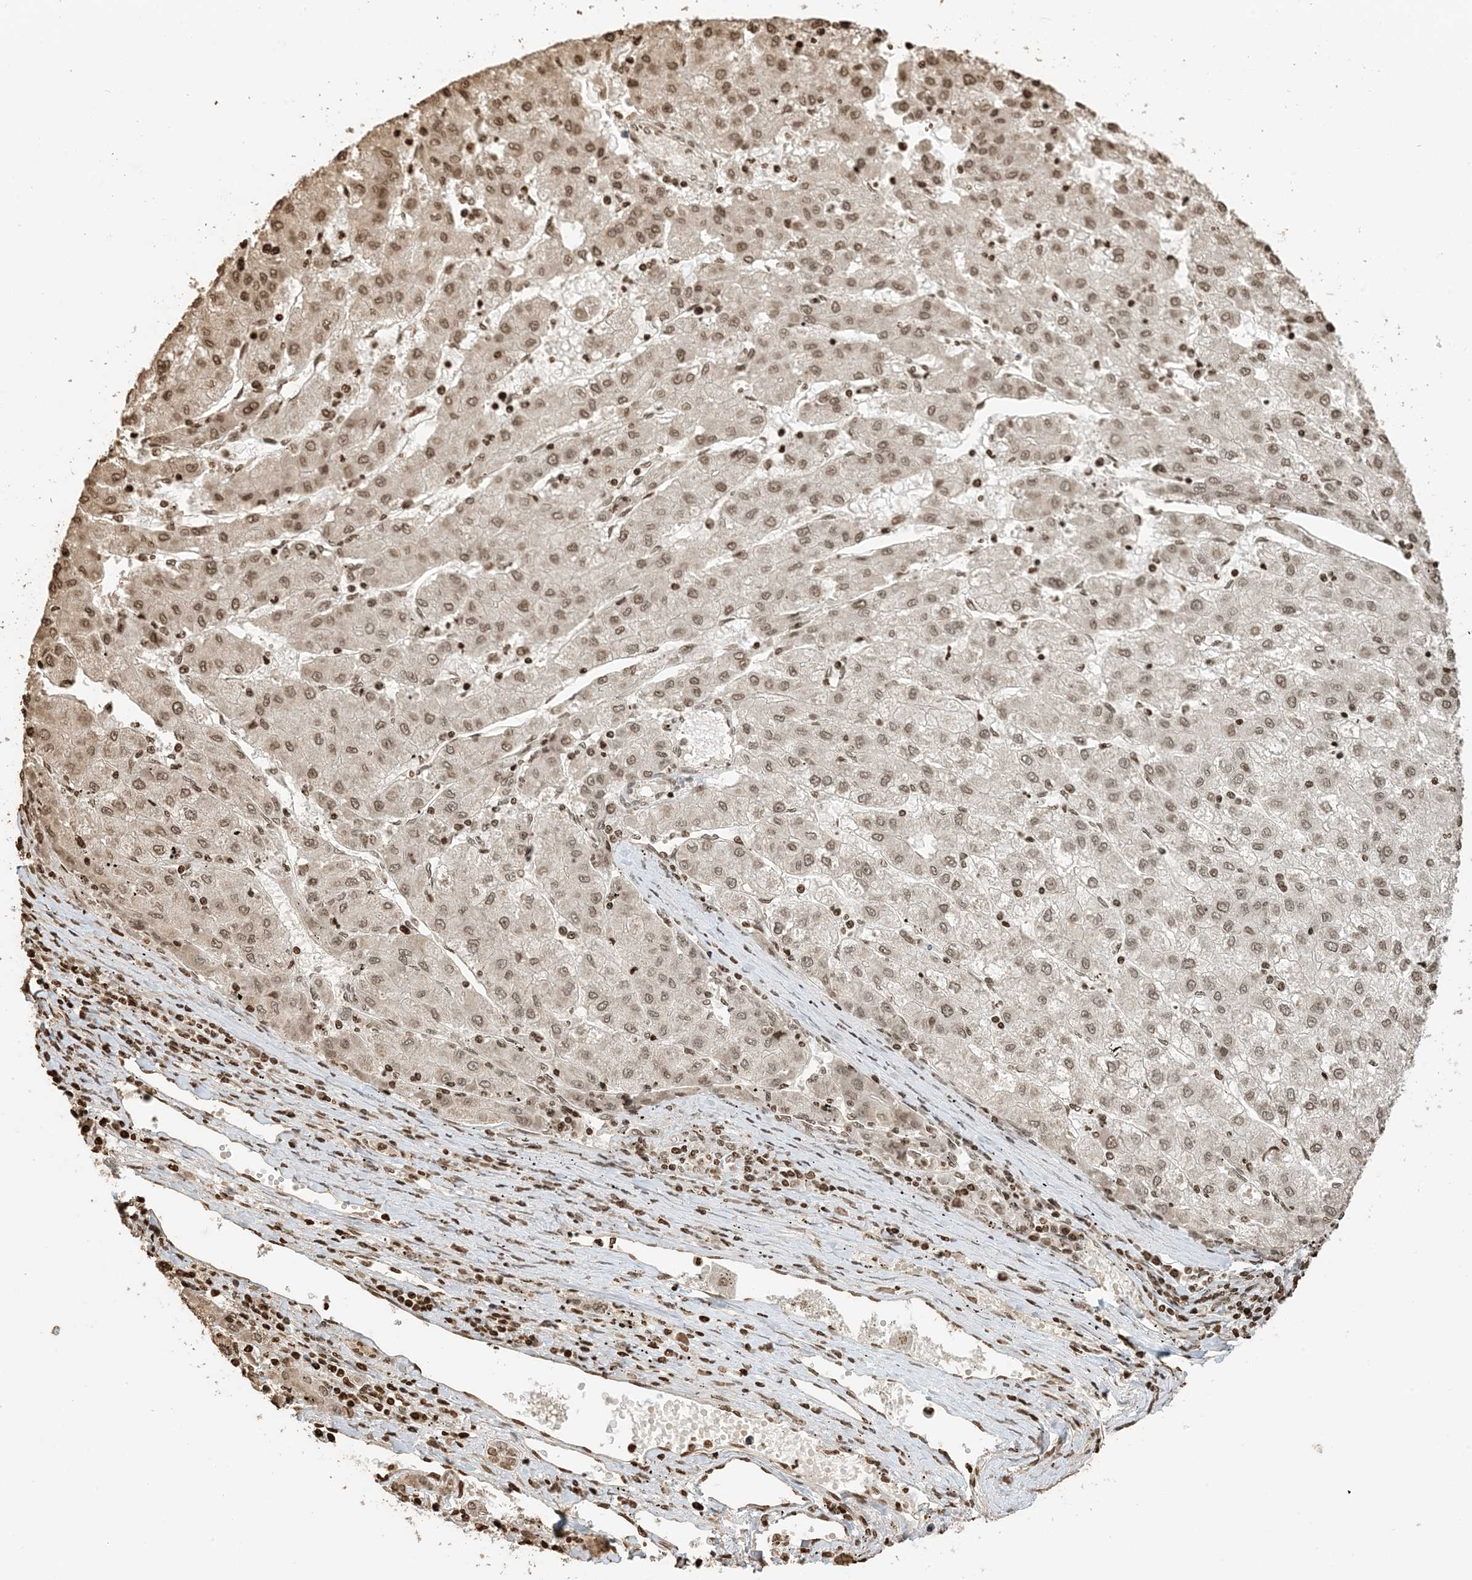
{"staining": {"intensity": "moderate", "quantity": ">75%", "location": "nuclear"}, "tissue": "liver cancer", "cell_type": "Tumor cells", "image_type": "cancer", "snomed": [{"axis": "morphology", "description": "Carcinoma, Hepatocellular, NOS"}, {"axis": "topography", "description": "Liver"}], "caption": "Liver hepatocellular carcinoma stained with DAB (3,3'-diaminobenzidine) immunohistochemistry exhibits medium levels of moderate nuclear staining in about >75% of tumor cells.", "gene": "H3-3B", "patient": {"sex": "male", "age": 72}}